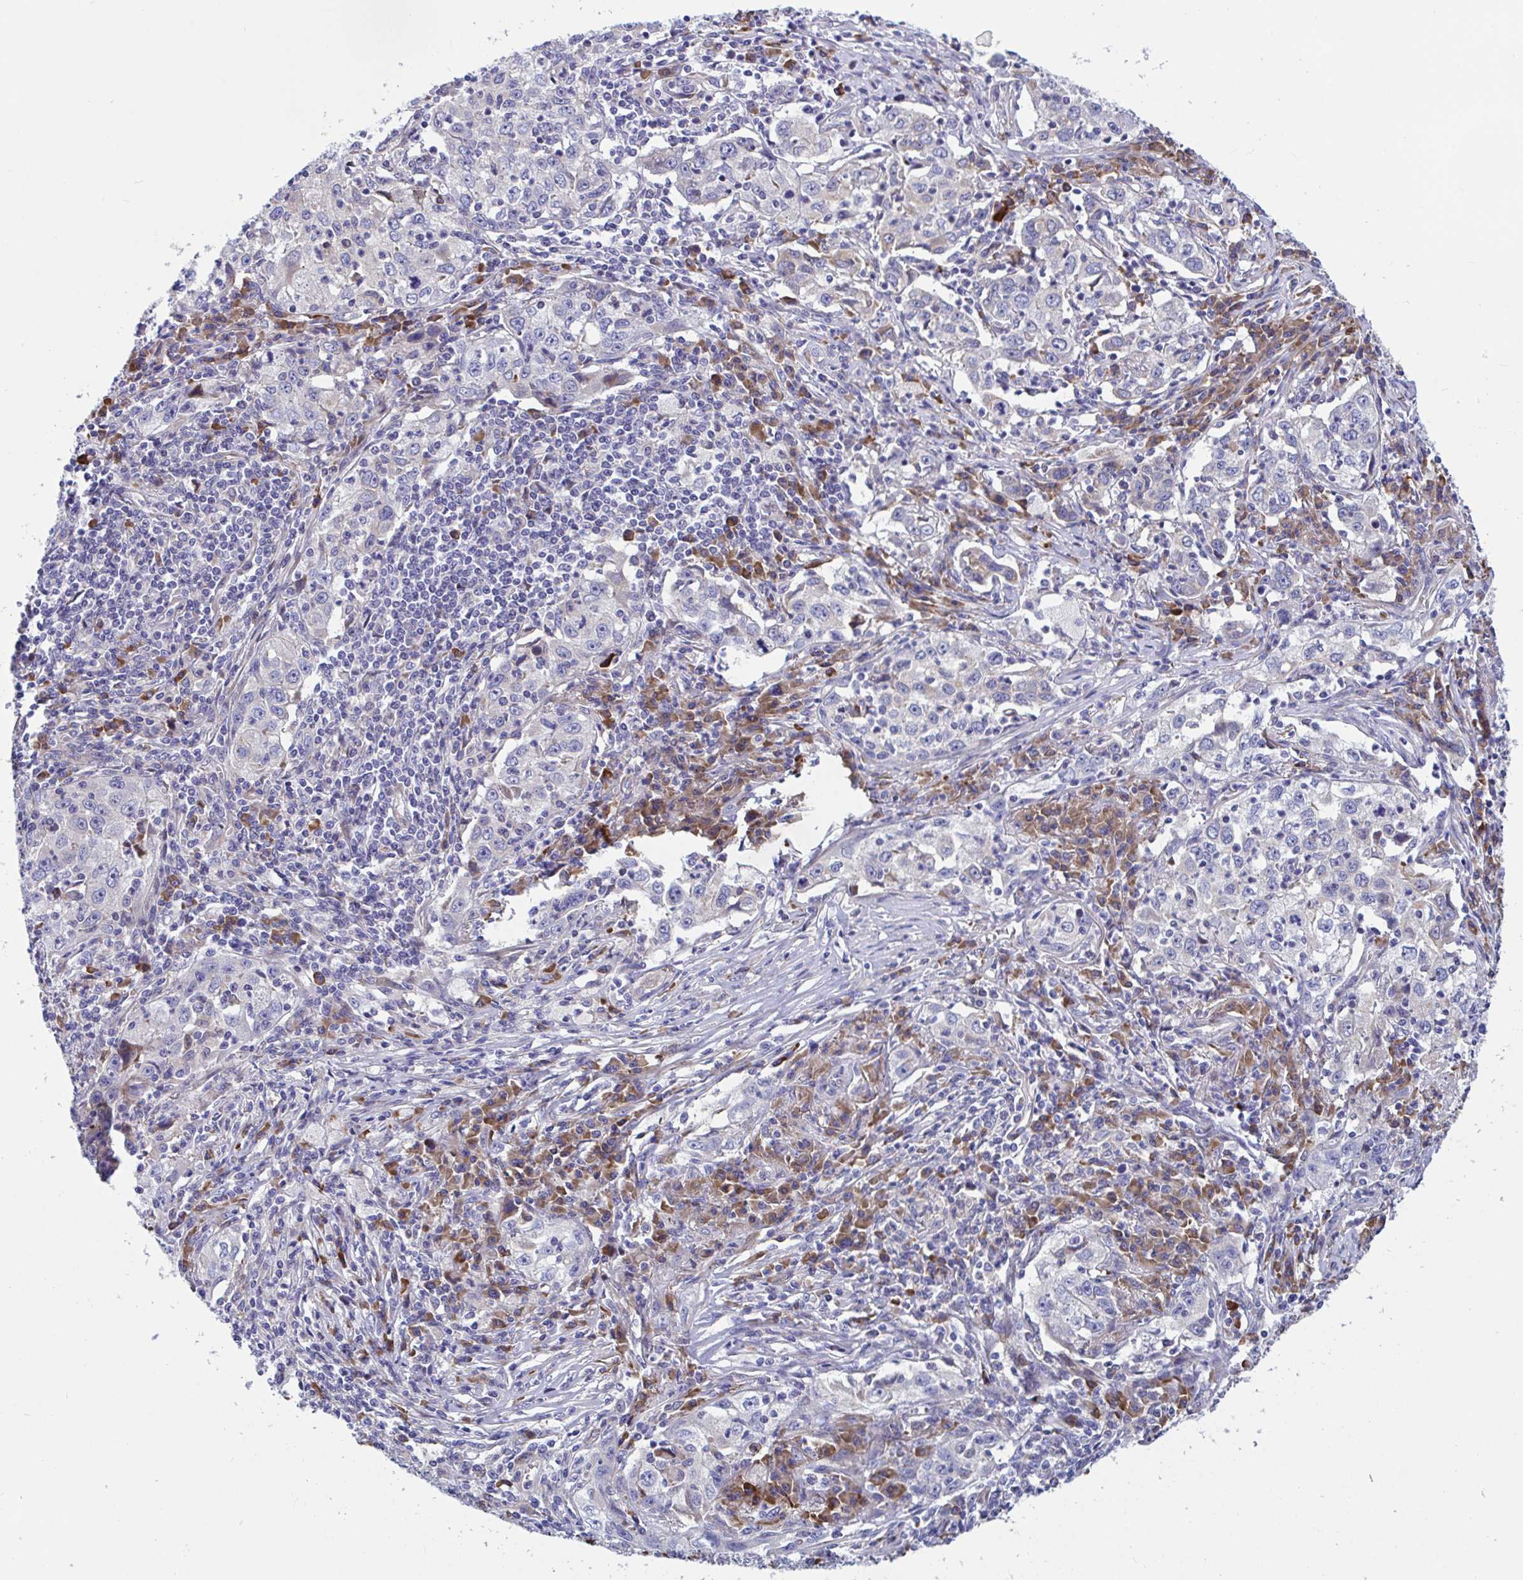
{"staining": {"intensity": "negative", "quantity": "none", "location": "none"}, "tissue": "lung cancer", "cell_type": "Tumor cells", "image_type": "cancer", "snomed": [{"axis": "morphology", "description": "Squamous cell carcinoma, NOS"}, {"axis": "topography", "description": "Lung"}], "caption": "Protein analysis of squamous cell carcinoma (lung) demonstrates no significant expression in tumor cells.", "gene": "WBP1", "patient": {"sex": "male", "age": 71}}